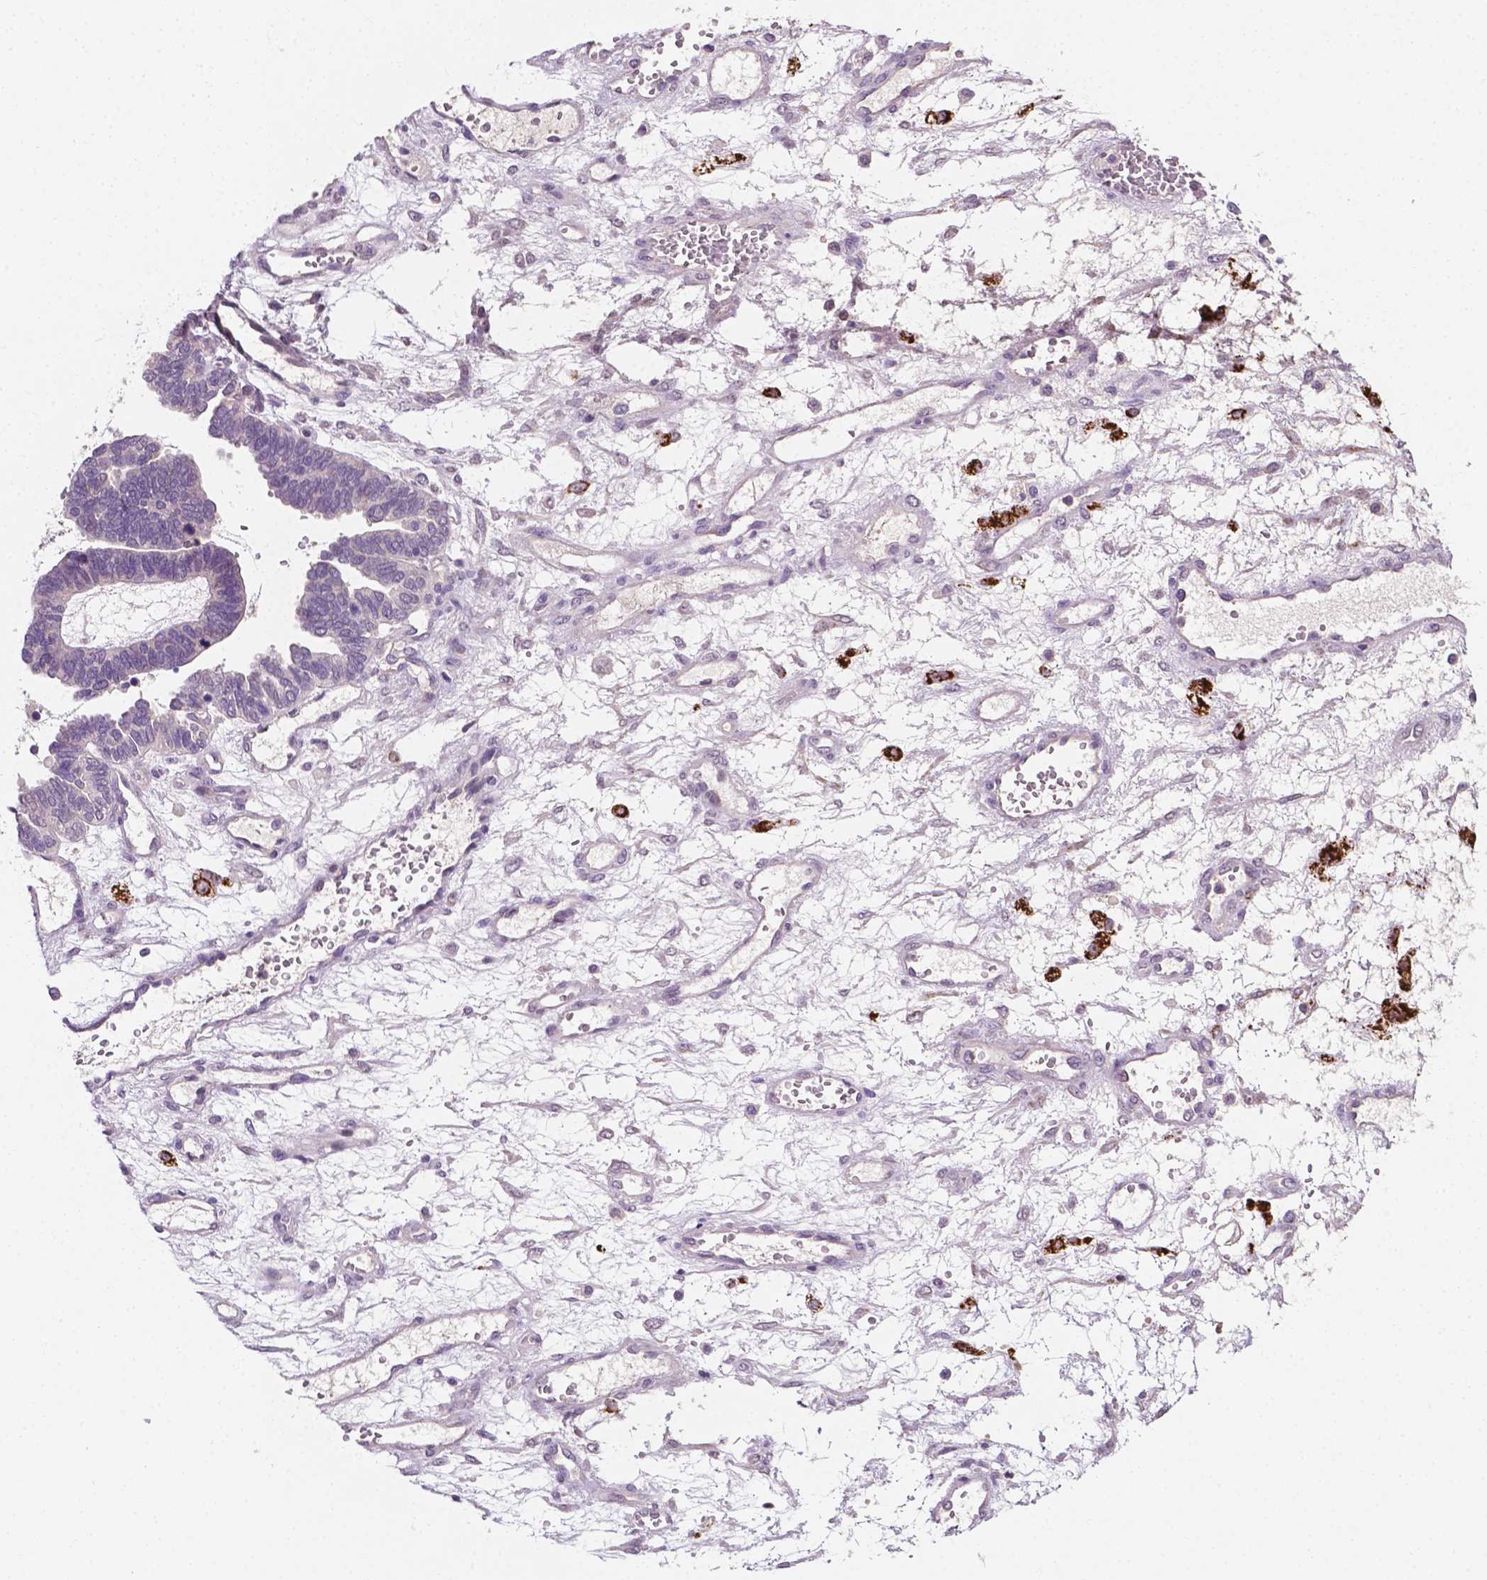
{"staining": {"intensity": "negative", "quantity": "none", "location": "none"}, "tissue": "ovarian cancer", "cell_type": "Tumor cells", "image_type": "cancer", "snomed": [{"axis": "morphology", "description": "Cystadenocarcinoma, serous, NOS"}, {"axis": "topography", "description": "Ovary"}], "caption": "Immunohistochemistry of human serous cystadenocarcinoma (ovarian) displays no staining in tumor cells.", "gene": "MROH6", "patient": {"sex": "female", "age": 51}}